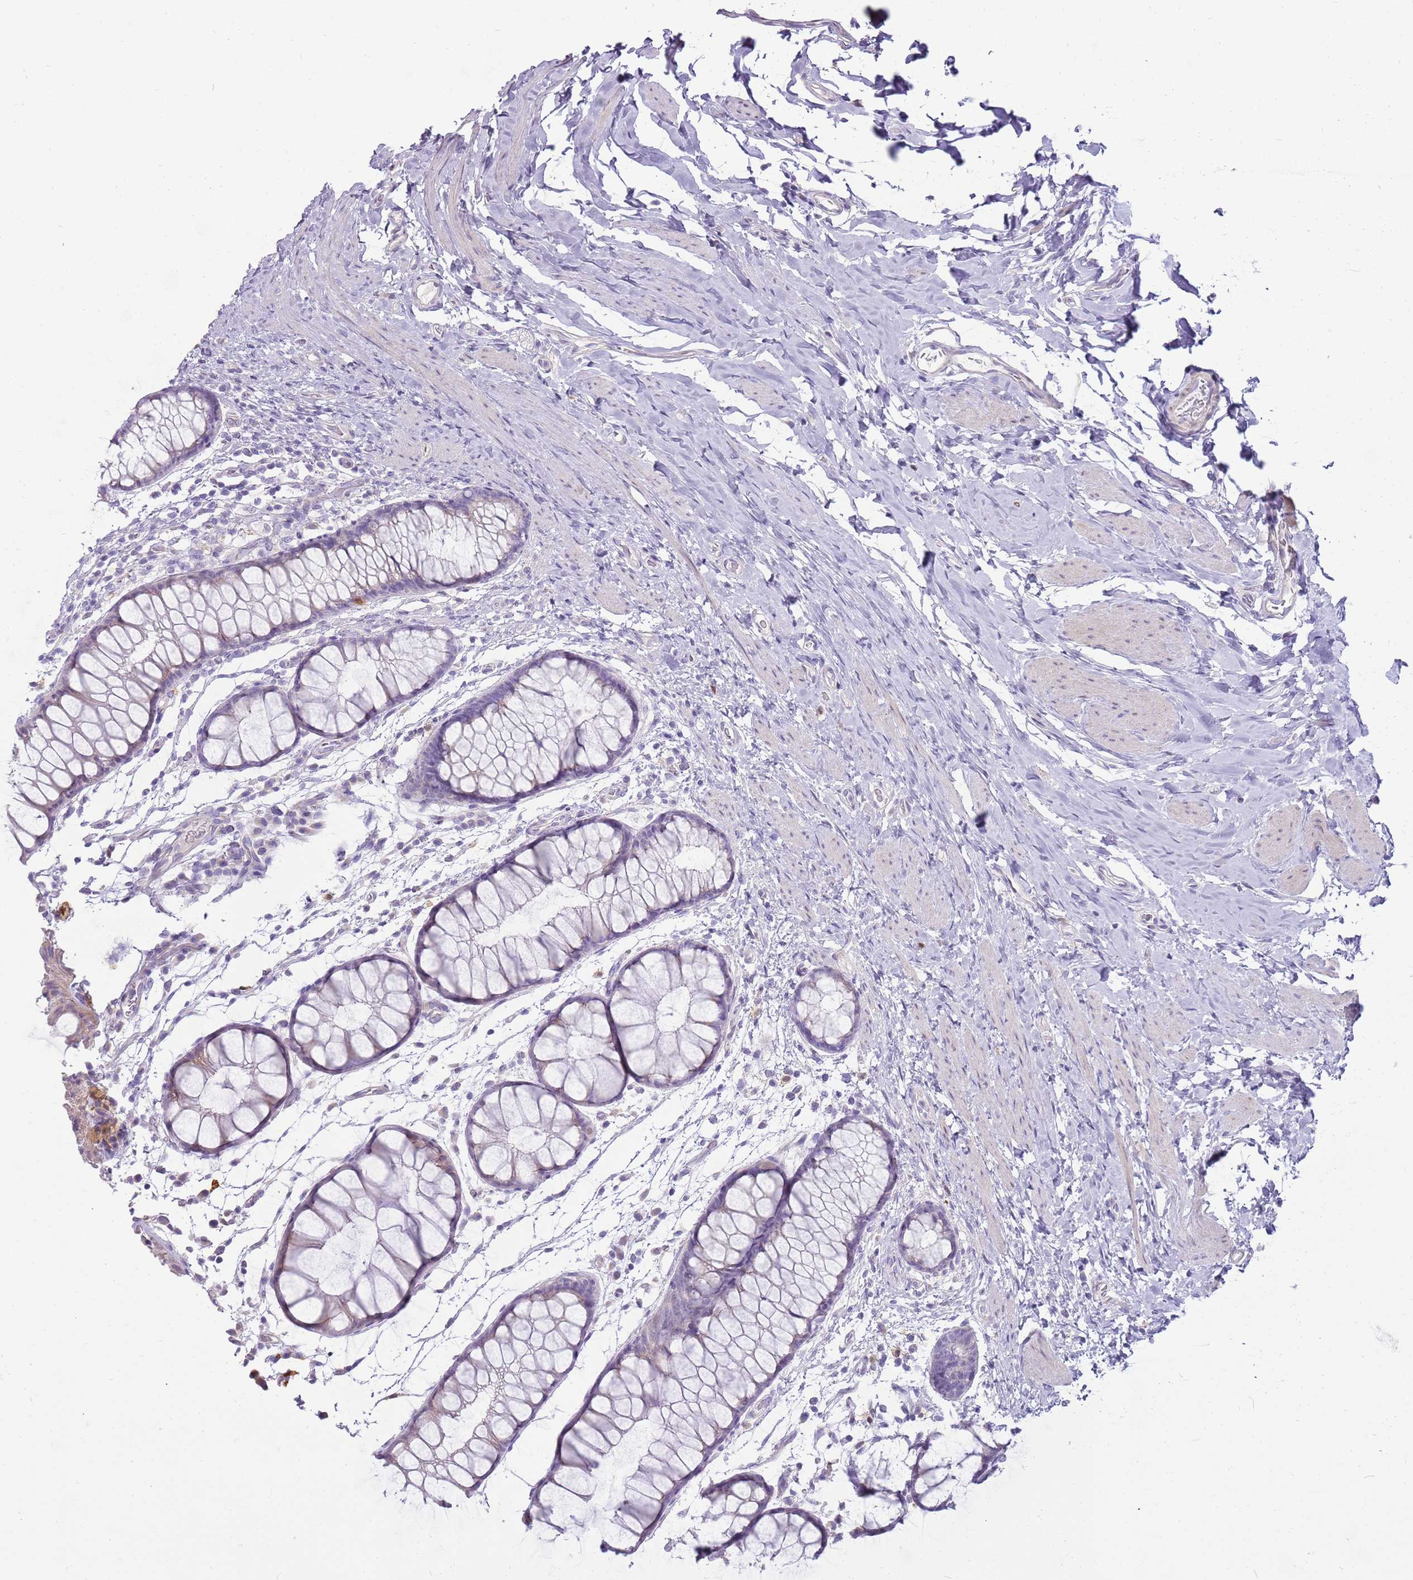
{"staining": {"intensity": "negative", "quantity": "none", "location": "none"}, "tissue": "colon", "cell_type": "Endothelial cells", "image_type": "normal", "snomed": [{"axis": "morphology", "description": "Normal tissue, NOS"}, {"axis": "topography", "description": "Colon"}], "caption": "The image demonstrates no staining of endothelial cells in normal colon.", "gene": "DIPK1C", "patient": {"sex": "female", "age": 62}}